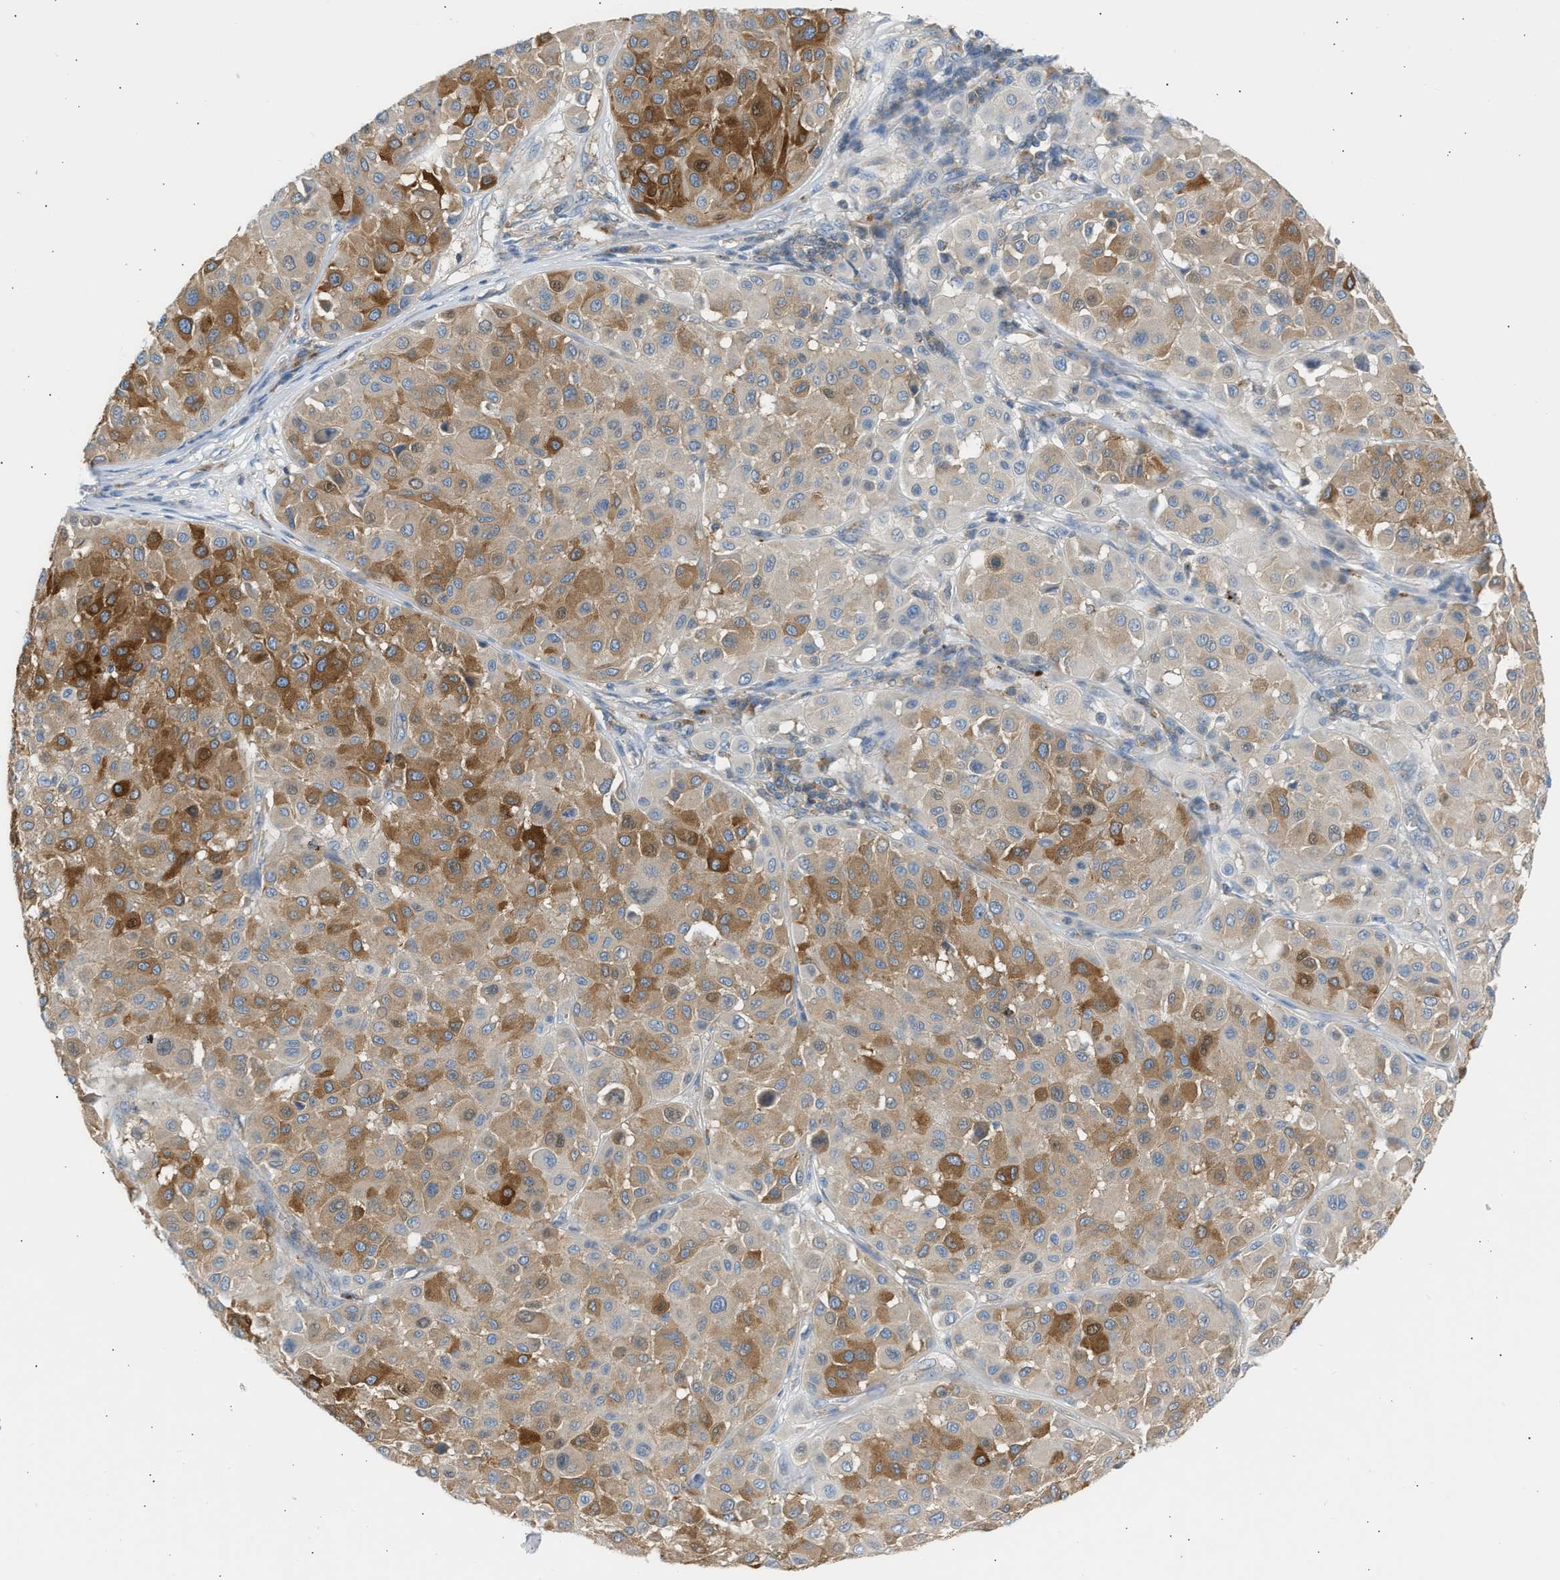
{"staining": {"intensity": "moderate", "quantity": "25%-75%", "location": "cytoplasmic/membranous"}, "tissue": "melanoma", "cell_type": "Tumor cells", "image_type": "cancer", "snomed": [{"axis": "morphology", "description": "Malignant melanoma, Metastatic site"}, {"axis": "topography", "description": "Soft tissue"}], "caption": "A brown stain shows moderate cytoplasmic/membranous expression of a protein in human melanoma tumor cells.", "gene": "TRIM50", "patient": {"sex": "male", "age": 41}}